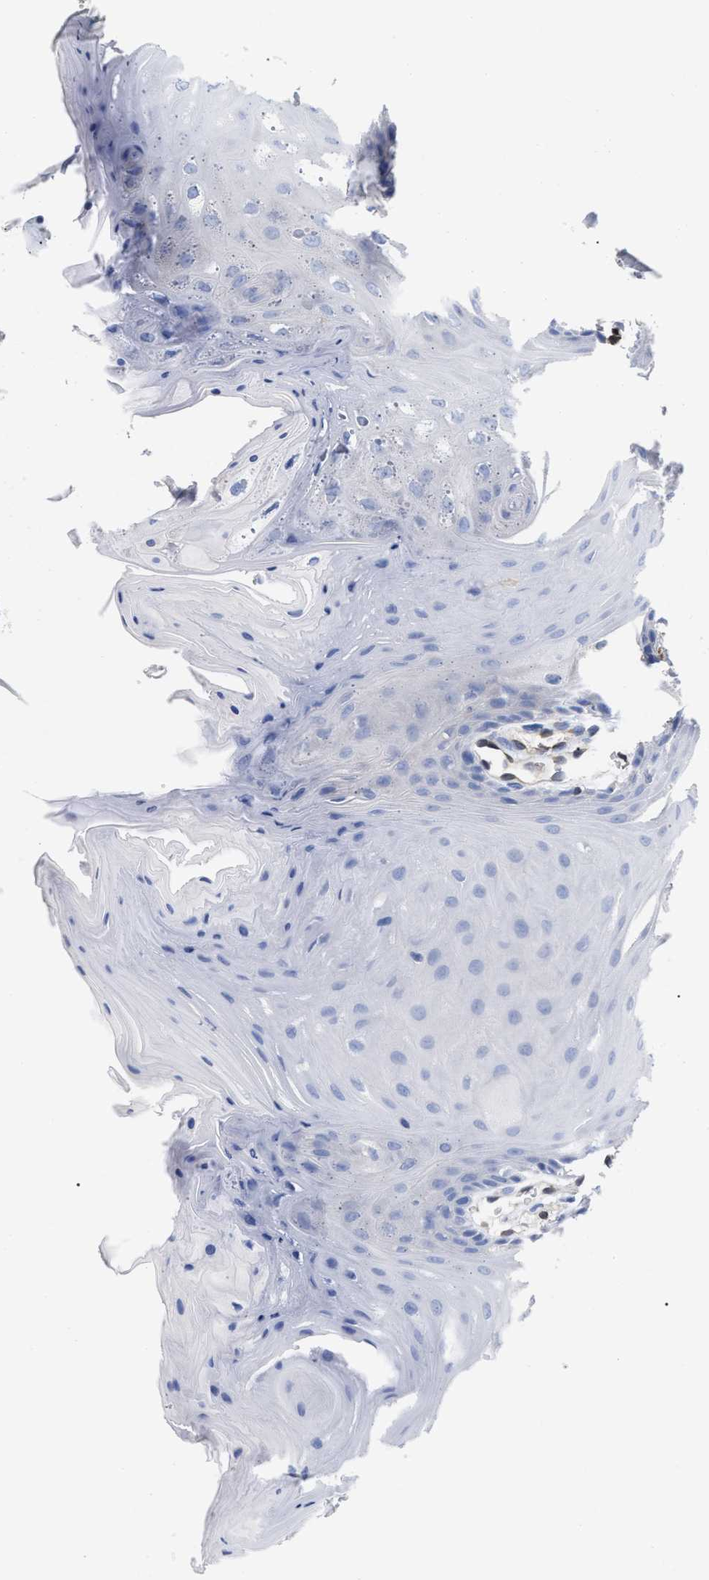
{"staining": {"intensity": "negative", "quantity": "none", "location": "none"}, "tissue": "oral mucosa", "cell_type": "Squamous epithelial cells", "image_type": "normal", "snomed": [{"axis": "morphology", "description": "Normal tissue, NOS"}, {"axis": "morphology", "description": "Squamous cell carcinoma, NOS"}, {"axis": "topography", "description": "Oral tissue"}, {"axis": "topography", "description": "Head-Neck"}], "caption": "Immunohistochemistry histopathology image of normal oral mucosa: oral mucosa stained with DAB exhibits no significant protein staining in squamous epithelial cells. (DAB (3,3'-diaminobenzidine) immunohistochemistry visualized using brightfield microscopy, high magnification).", "gene": "GIMAP4", "patient": {"sex": "male", "age": 71}}